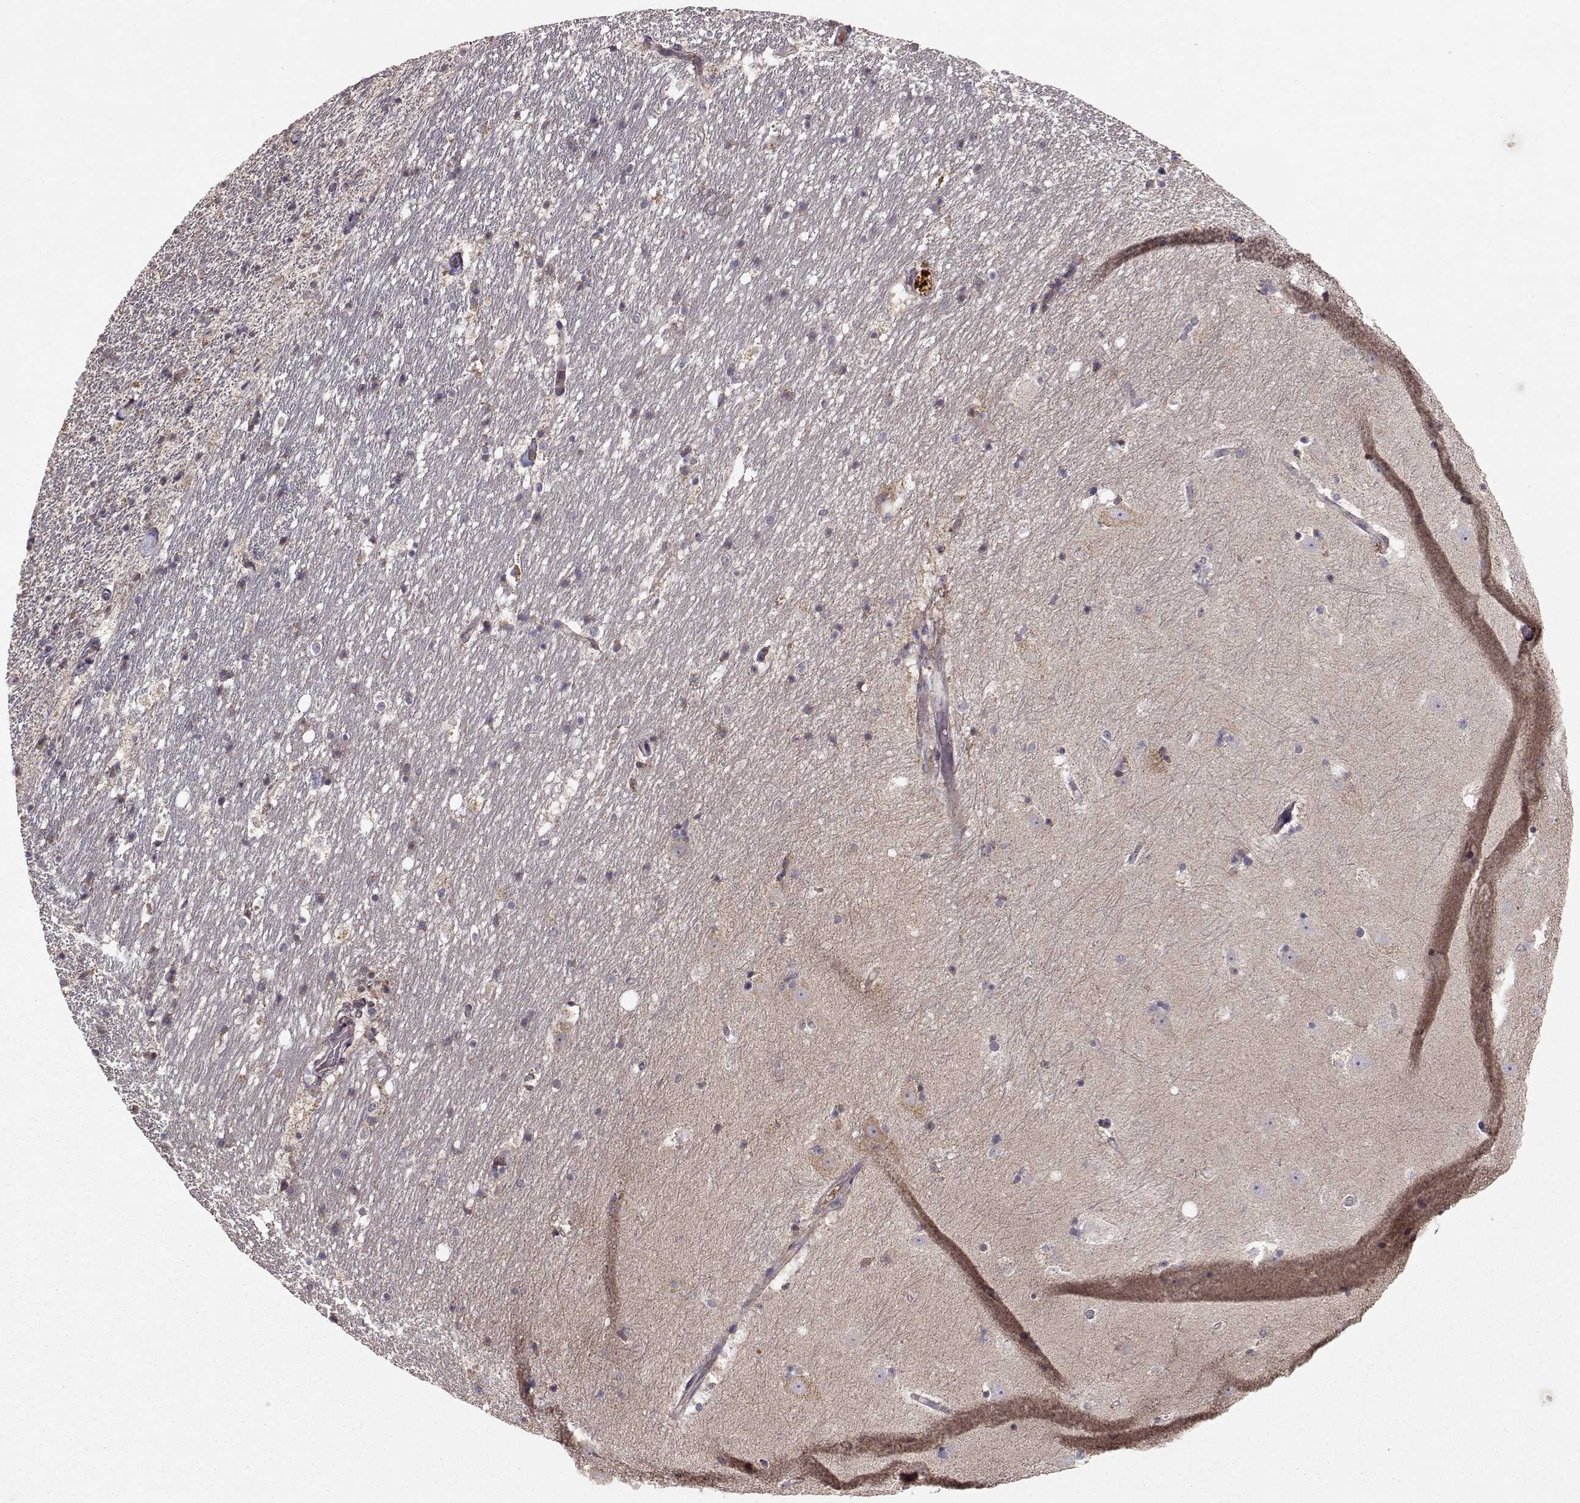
{"staining": {"intensity": "weak", "quantity": "<25%", "location": "cytoplasmic/membranous"}, "tissue": "hippocampus", "cell_type": "Glial cells", "image_type": "normal", "snomed": [{"axis": "morphology", "description": "Normal tissue, NOS"}, {"axis": "topography", "description": "Hippocampus"}], "caption": "This is an immunohistochemistry photomicrograph of normal hippocampus. There is no staining in glial cells.", "gene": "CMTM3", "patient": {"sex": "male", "age": 49}}